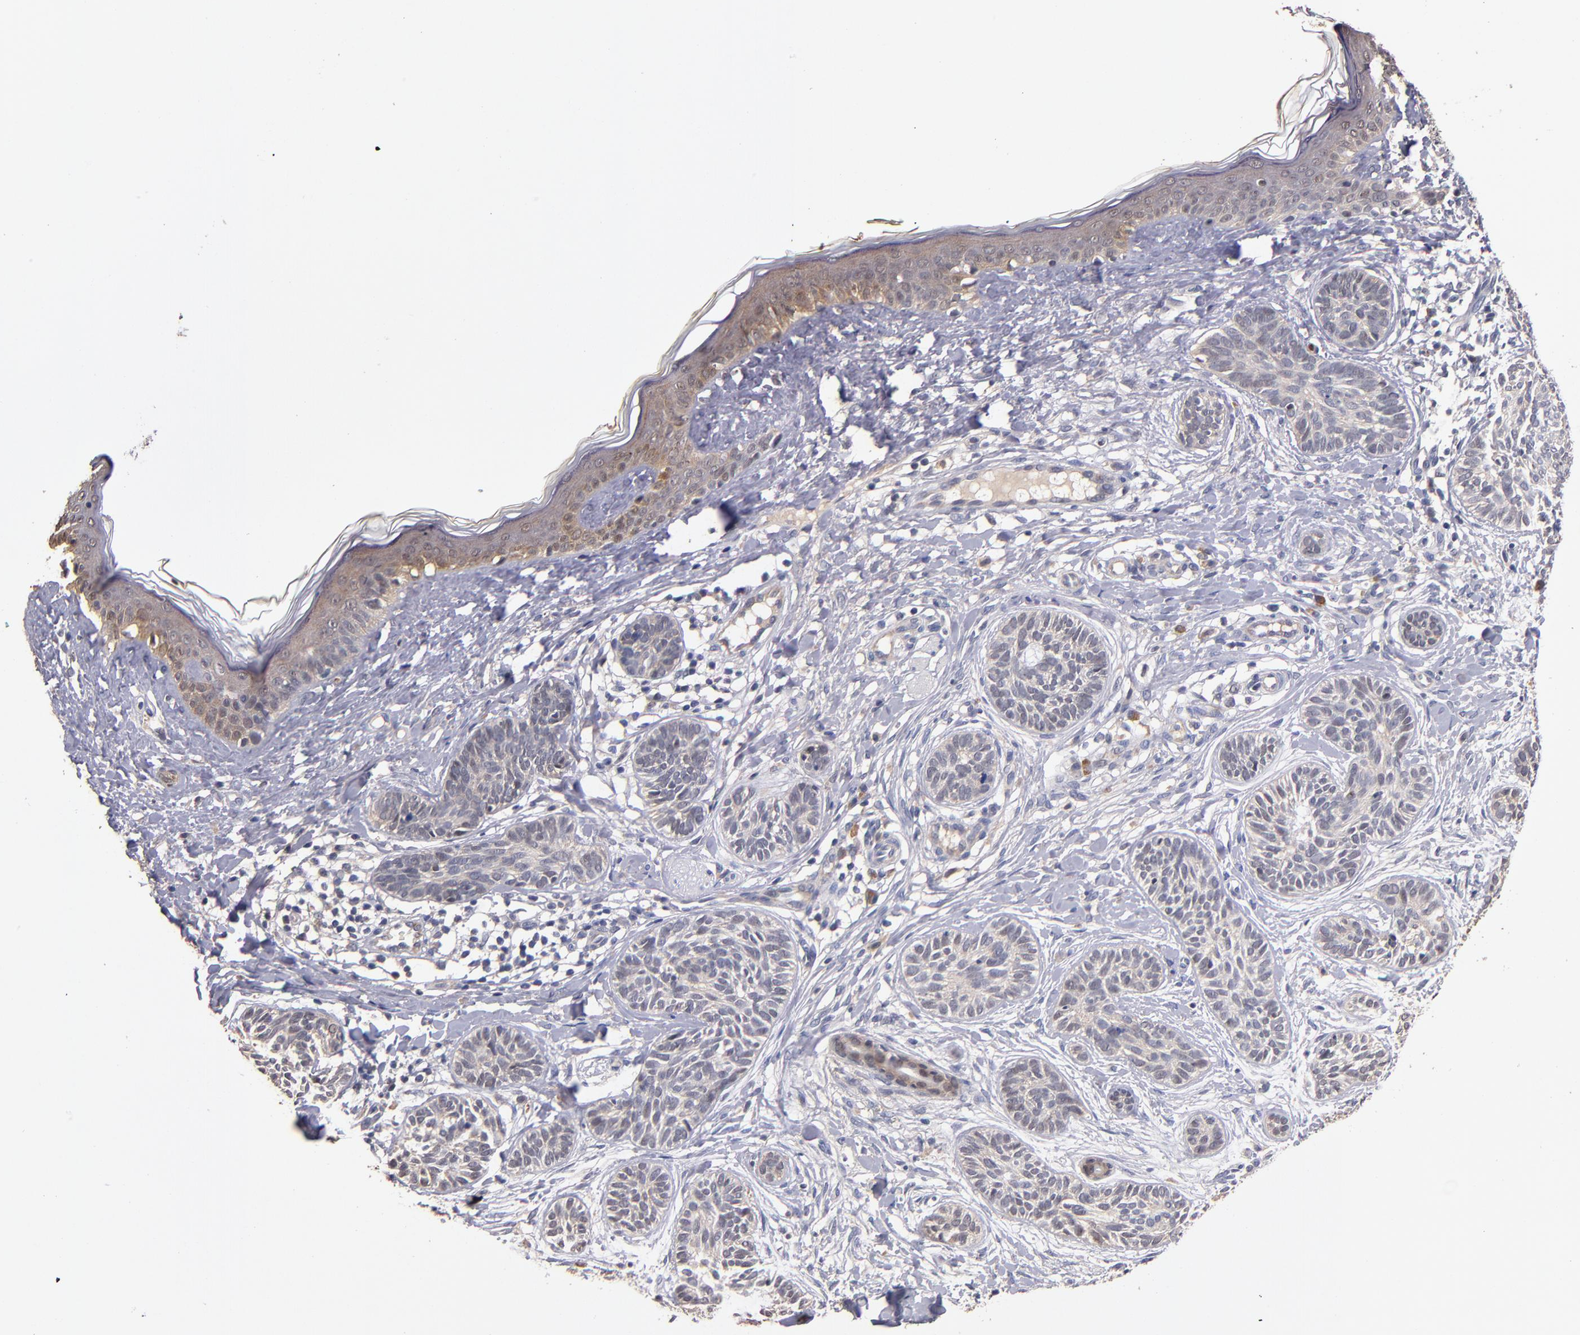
{"staining": {"intensity": "negative", "quantity": "none", "location": "none"}, "tissue": "skin cancer", "cell_type": "Tumor cells", "image_type": "cancer", "snomed": [{"axis": "morphology", "description": "Normal tissue, NOS"}, {"axis": "morphology", "description": "Basal cell carcinoma"}, {"axis": "topography", "description": "Skin"}], "caption": "The micrograph shows no staining of tumor cells in skin basal cell carcinoma.", "gene": "TTLL12", "patient": {"sex": "male", "age": 63}}